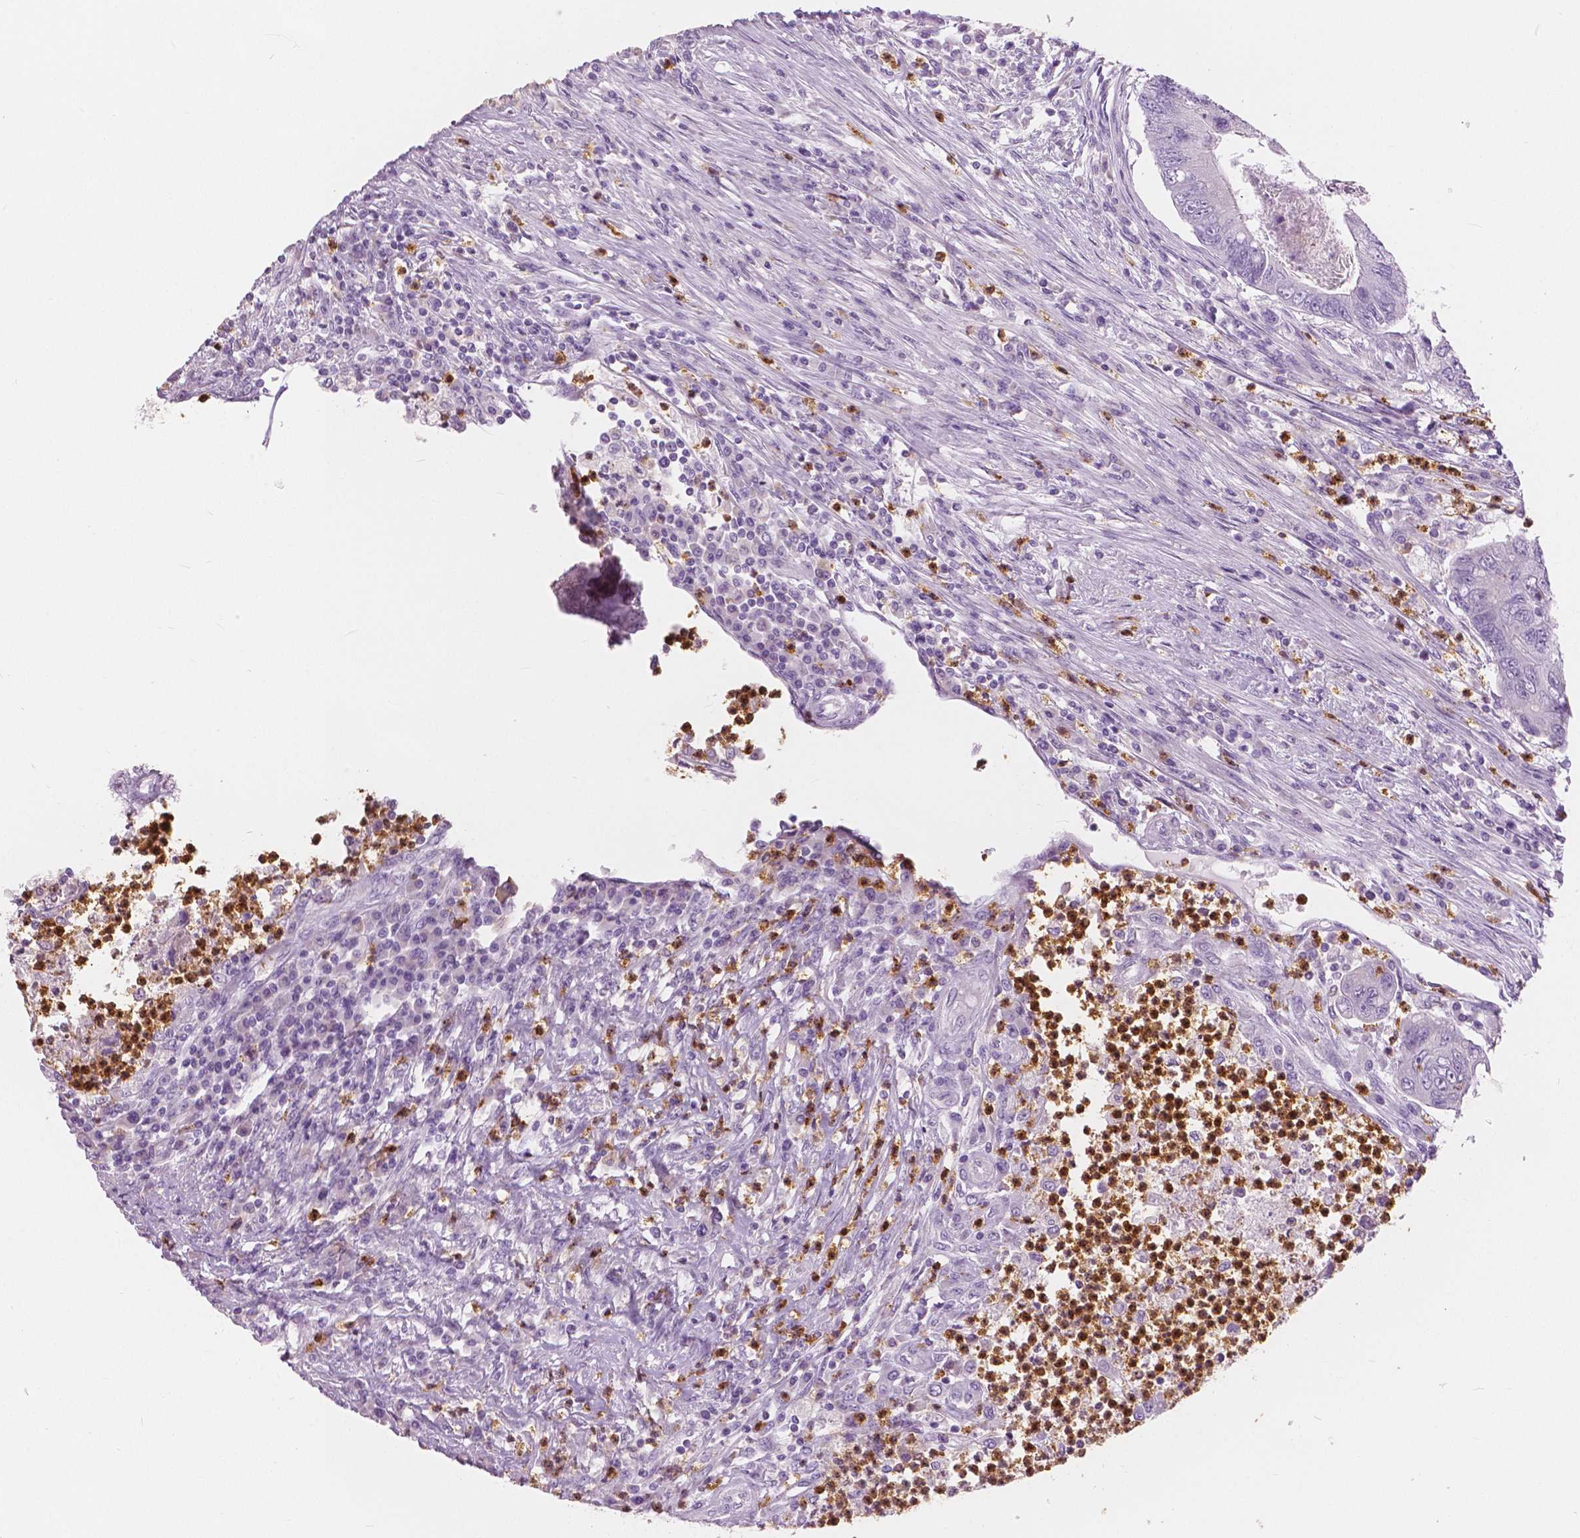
{"staining": {"intensity": "negative", "quantity": "none", "location": "none"}, "tissue": "colorectal cancer", "cell_type": "Tumor cells", "image_type": "cancer", "snomed": [{"axis": "morphology", "description": "Adenocarcinoma, NOS"}, {"axis": "topography", "description": "Colon"}], "caption": "This histopathology image is of adenocarcinoma (colorectal) stained with immunohistochemistry (IHC) to label a protein in brown with the nuclei are counter-stained blue. There is no expression in tumor cells.", "gene": "CXCR2", "patient": {"sex": "female", "age": 67}}